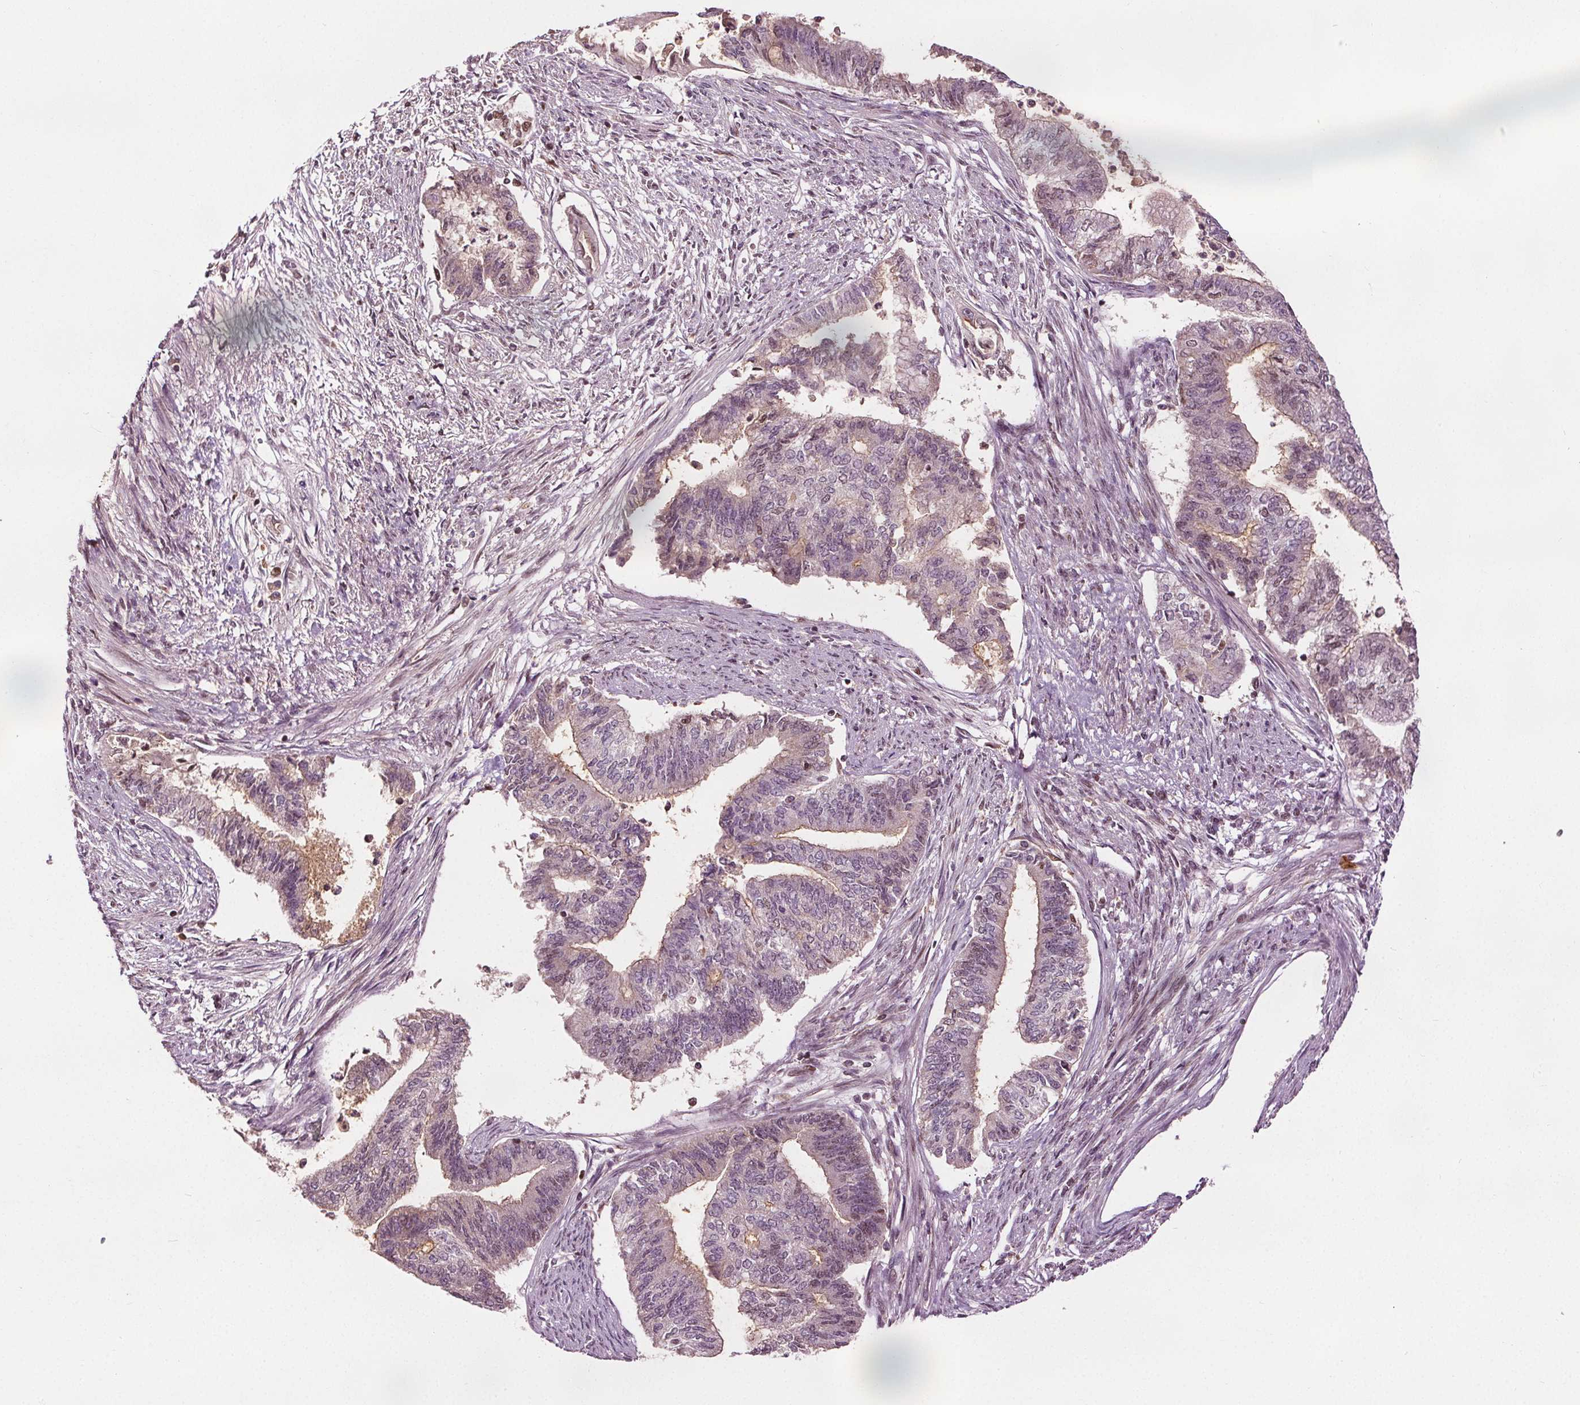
{"staining": {"intensity": "weak", "quantity": "25%-75%", "location": "cytoplasmic/membranous,nuclear"}, "tissue": "endometrial cancer", "cell_type": "Tumor cells", "image_type": "cancer", "snomed": [{"axis": "morphology", "description": "Adenocarcinoma, NOS"}, {"axis": "topography", "description": "Endometrium"}], "caption": "Human endometrial adenocarcinoma stained with a protein marker exhibits weak staining in tumor cells.", "gene": "DDX11", "patient": {"sex": "female", "age": 65}}